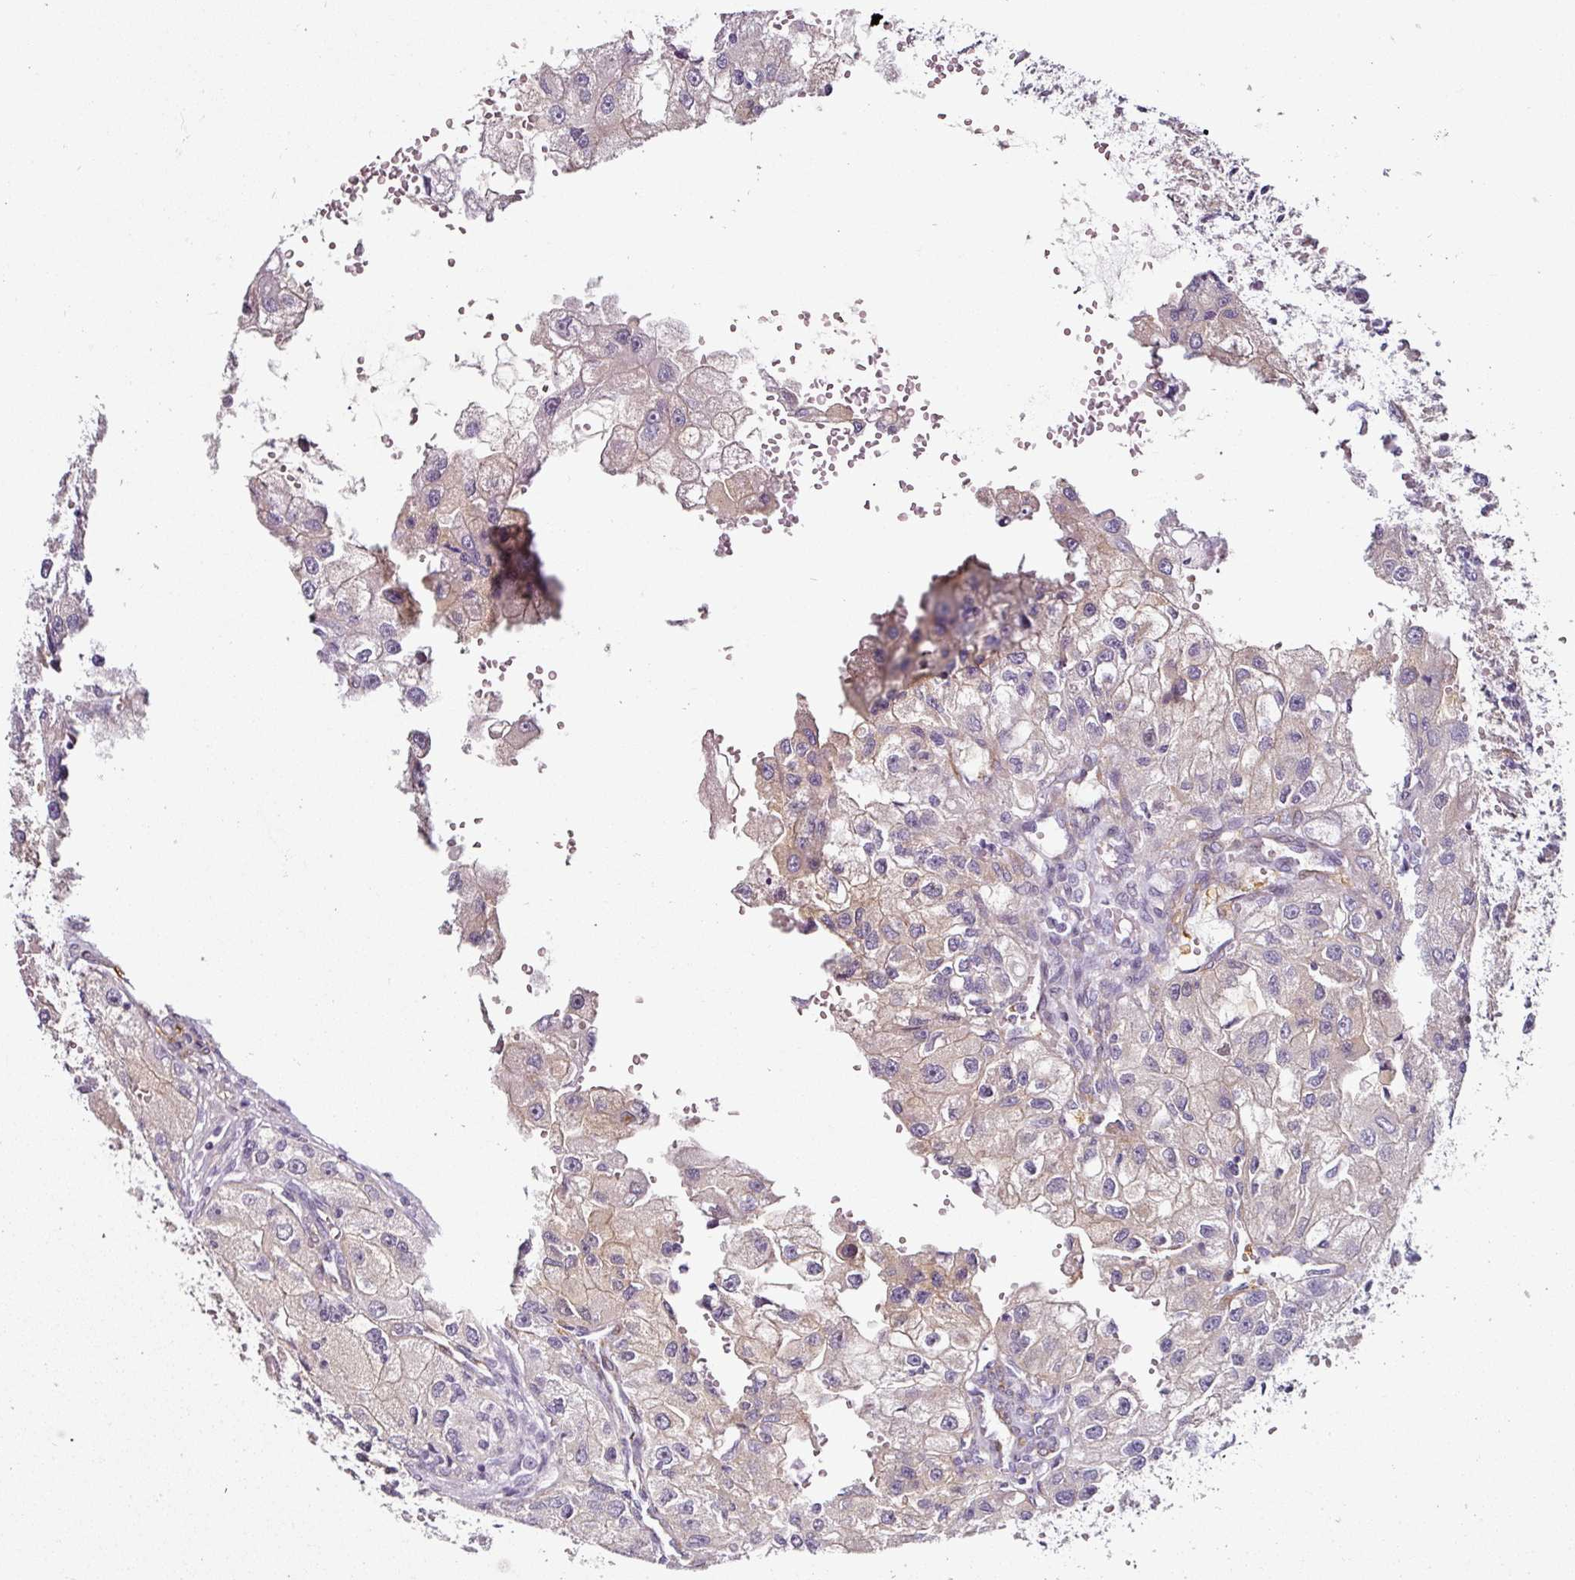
{"staining": {"intensity": "negative", "quantity": "none", "location": "none"}, "tissue": "renal cancer", "cell_type": "Tumor cells", "image_type": "cancer", "snomed": [{"axis": "morphology", "description": "Adenocarcinoma, NOS"}, {"axis": "topography", "description": "Kidney"}], "caption": "A micrograph of human adenocarcinoma (renal) is negative for staining in tumor cells.", "gene": "CAP2", "patient": {"sex": "male", "age": 63}}